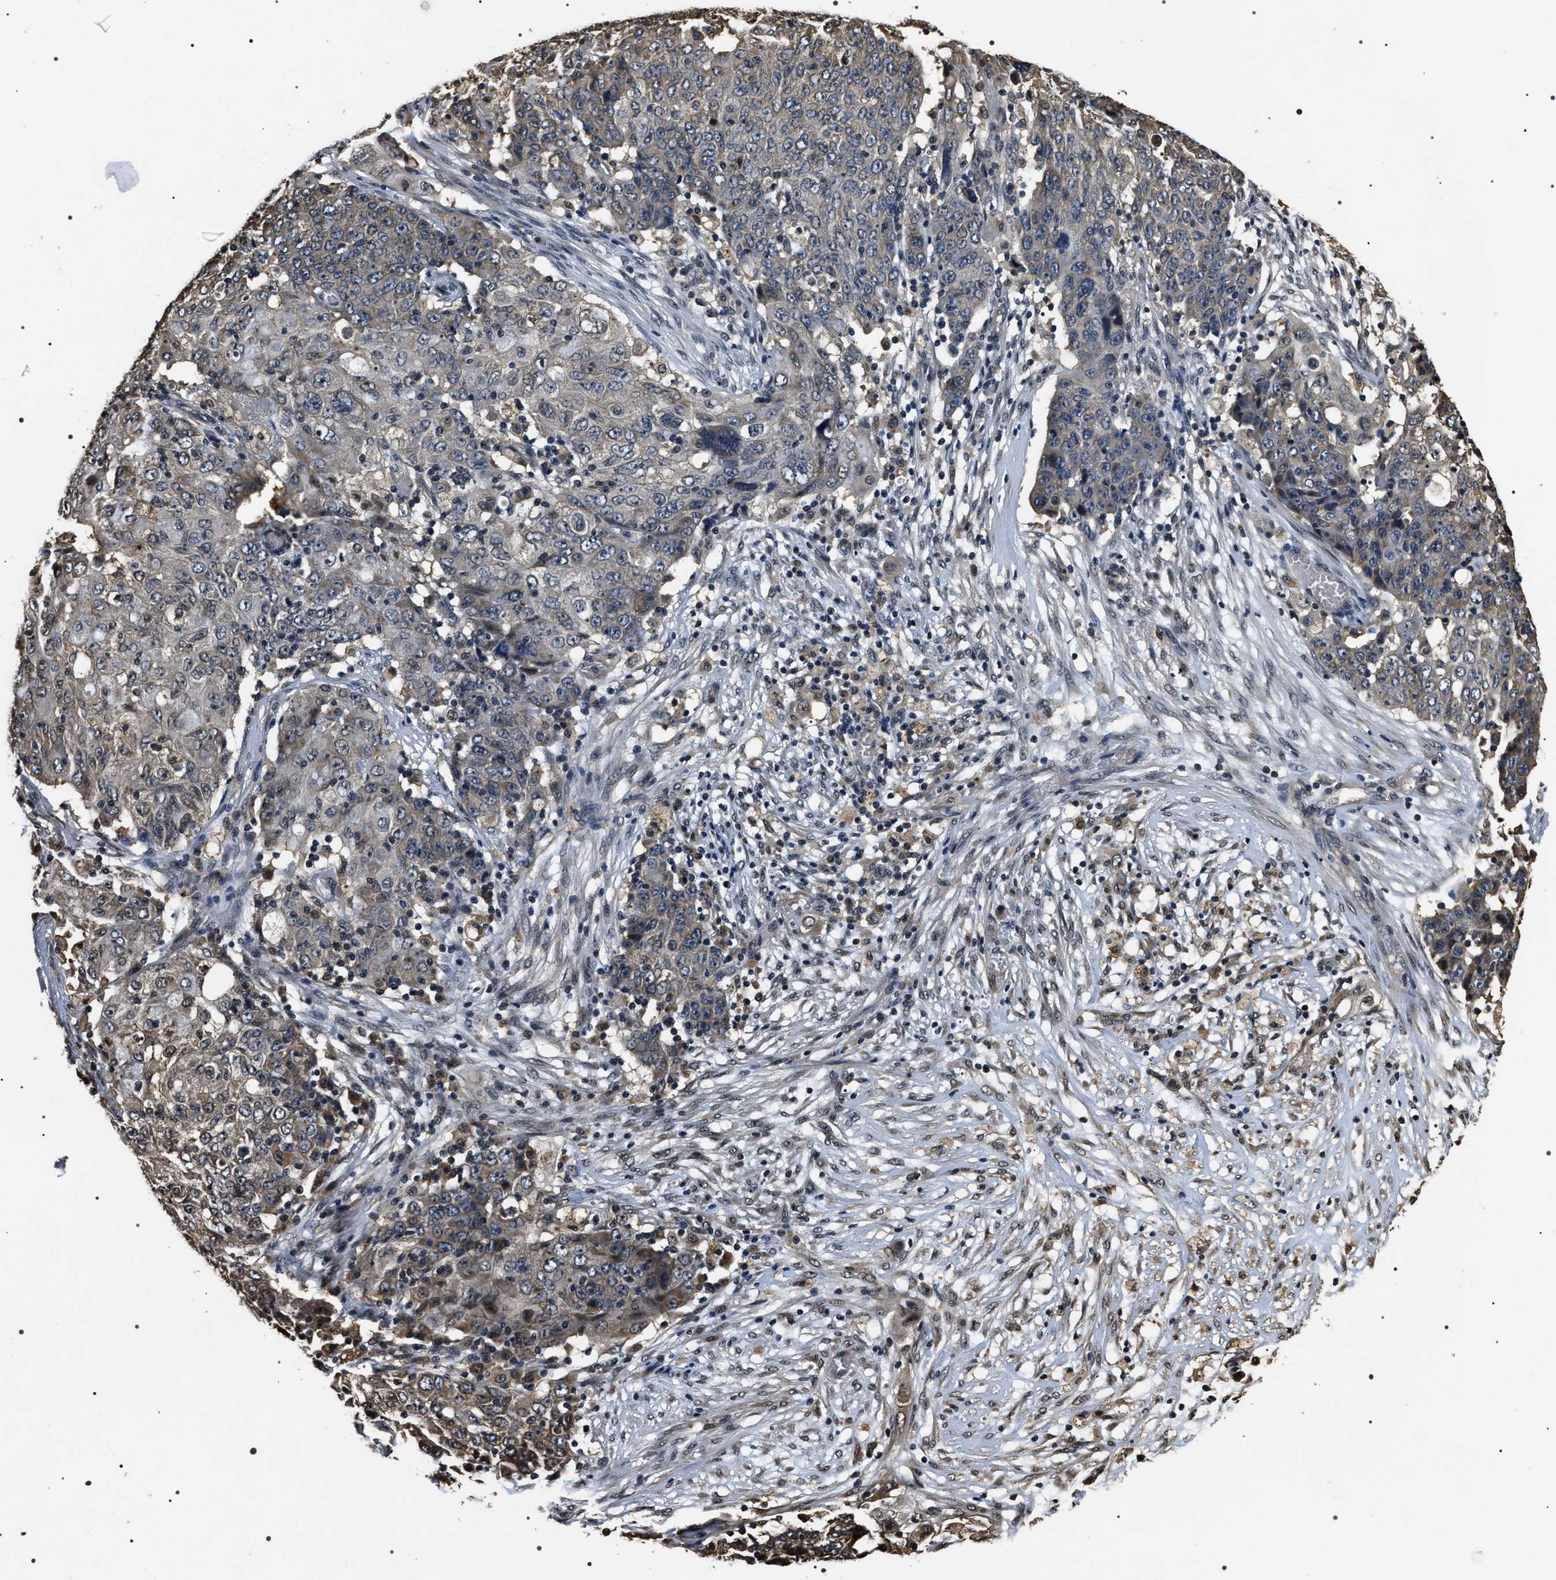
{"staining": {"intensity": "weak", "quantity": "<25%", "location": "cytoplasmic/membranous"}, "tissue": "ovarian cancer", "cell_type": "Tumor cells", "image_type": "cancer", "snomed": [{"axis": "morphology", "description": "Carcinoma, endometroid"}, {"axis": "topography", "description": "Ovary"}], "caption": "High power microscopy histopathology image of an IHC histopathology image of endometroid carcinoma (ovarian), revealing no significant positivity in tumor cells. Nuclei are stained in blue.", "gene": "ARHGAP22", "patient": {"sex": "female", "age": 42}}